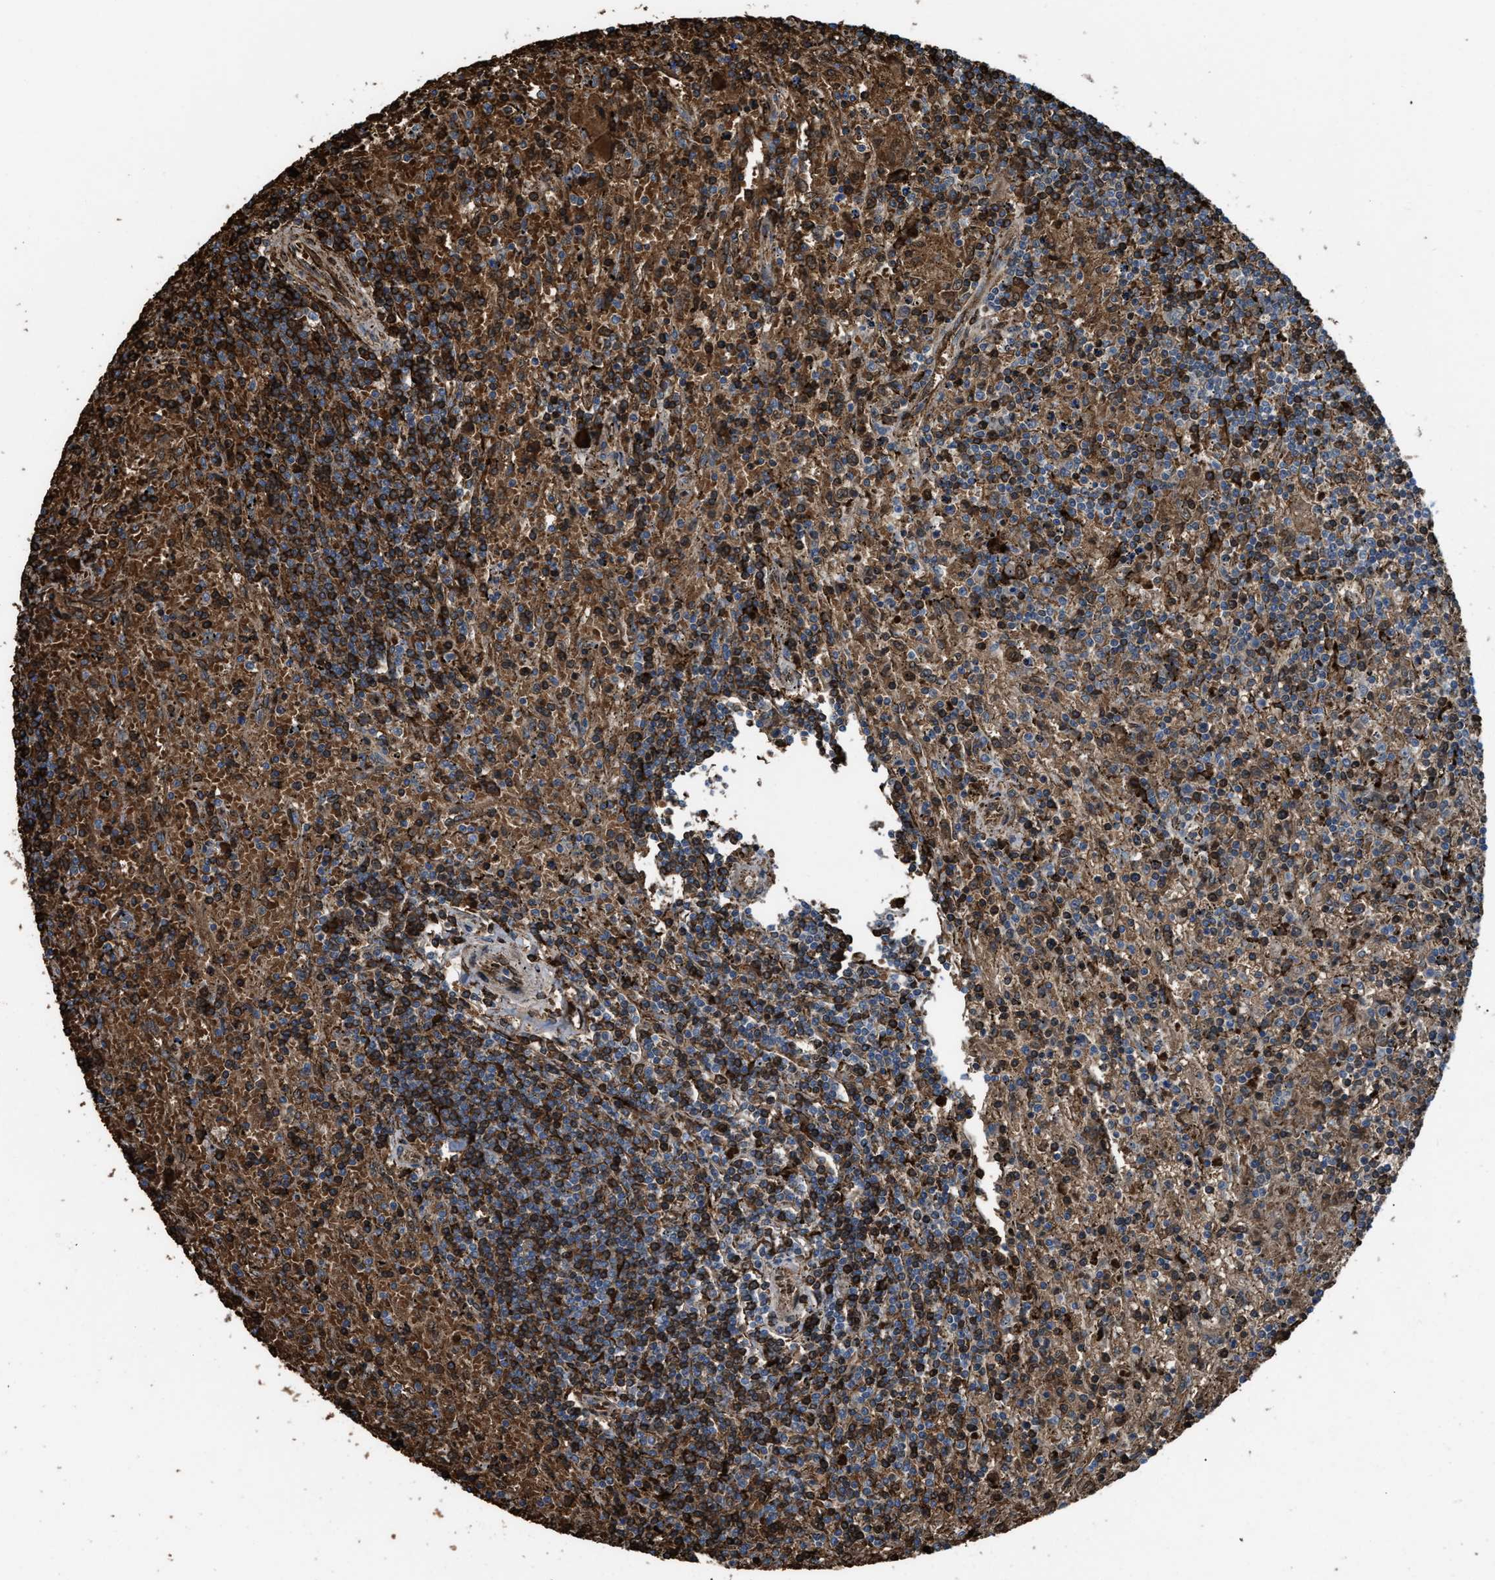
{"staining": {"intensity": "moderate", "quantity": "<25%", "location": "cytoplasmic/membranous"}, "tissue": "lymphoma", "cell_type": "Tumor cells", "image_type": "cancer", "snomed": [{"axis": "morphology", "description": "Malignant lymphoma, non-Hodgkin's type, Low grade"}, {"axis": "topography", "description": "Spleen"}], "caption": "Low-grade malignant lymphoma, non-Hodgkin's type stained for a protein shows moderate cytoplasmic/membranous positivity in tumor cells.", "gene": "SELENOM", "patient": {"sex": "male", "age": 76}}